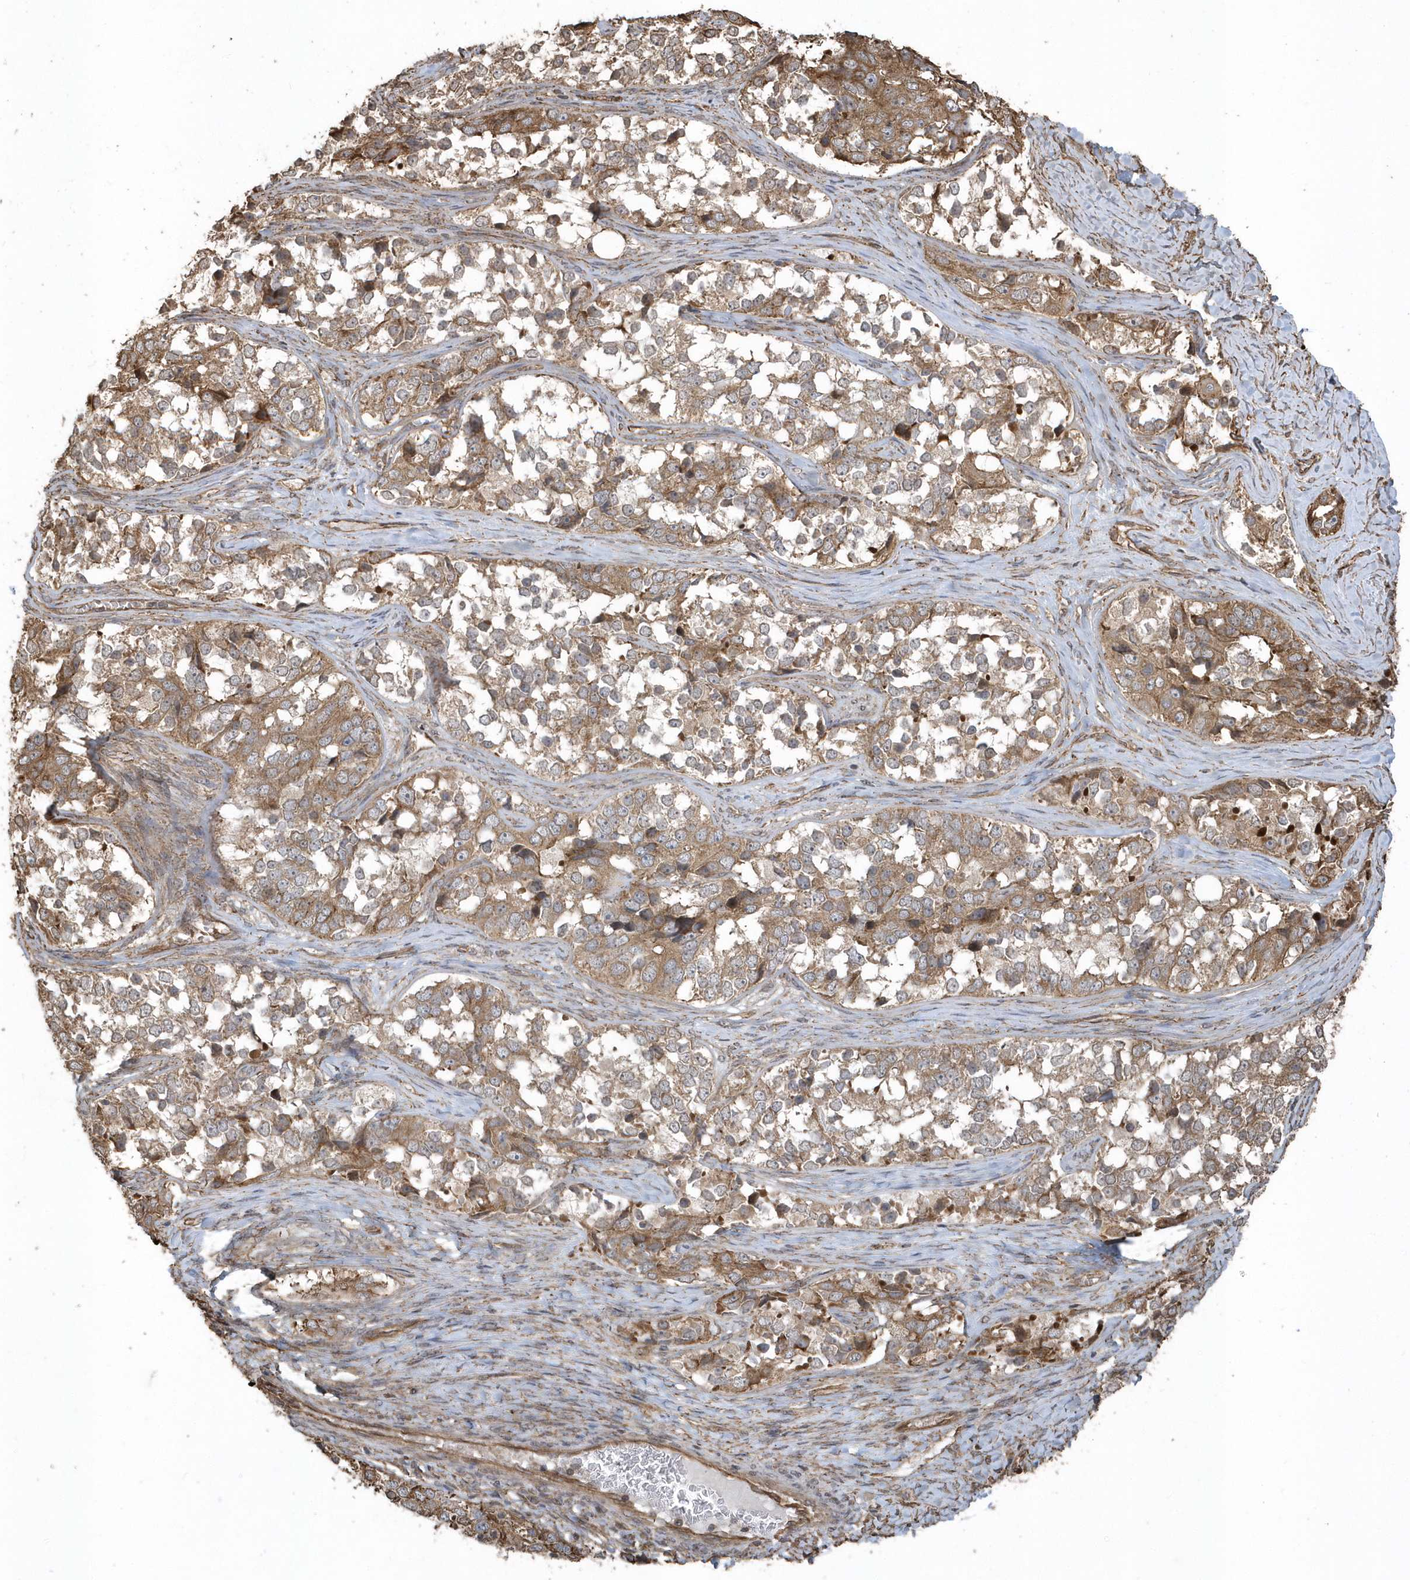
{"staining": {"intensity": "moderate", "quantity": ">75%", "location": "cytoplasmic/membranous"}, "tissue": "ovarian cancer", "cell_type": "Tumor cells", "image_type": "cancer", "snomed": [{"axis": "morphology", "description": "Carcinoma, endometroid"}, {"axis": "topography", "description": "Ovary"}], "caption": "DAB immunohistochemical staining of human ovarian cancer (endometroid carcinoma) reveals moderate cytoplasmic/membranous protein positivity in about >75% of tumor cells.", "gene": "HERPUD1", "patient": {"sex": "female", "age": 51}}